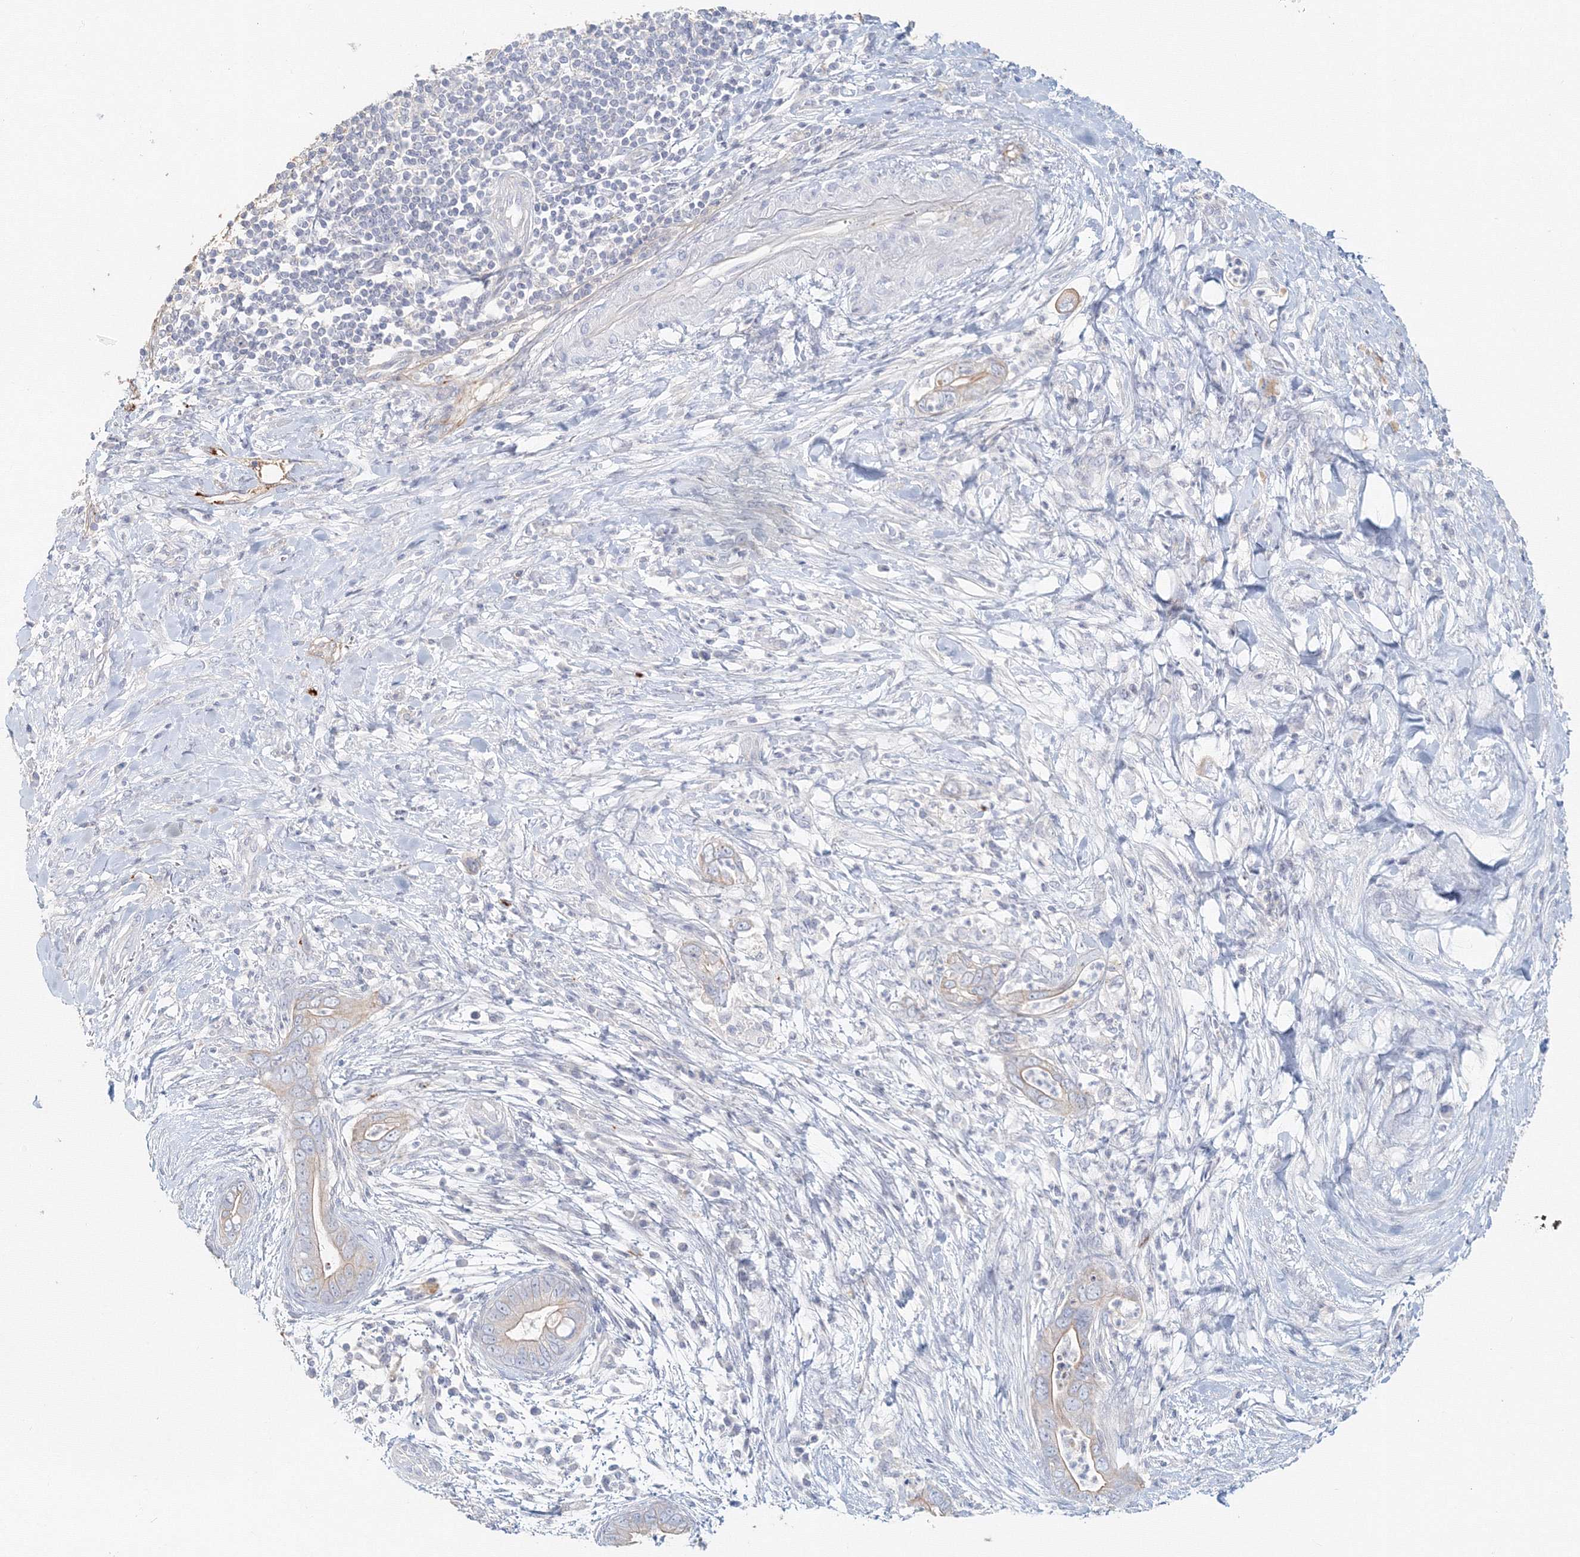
{"staining": {"intensity": "weak", "quantity": "25%-75%", "location": "cytoplasmic/membranous"}, "tissue": "pancreatic cancer", "cell_type": "Tumor cells", "image_type": "cancer", "snomed": [{"axis": "morphology", "description": "Adenocarcinoma, NOS"}, {"axis": "topography", "description": "Pancreas"}], "caption": "Pancreatic cancer (adenocarcinoma) stained with a brown dye shows weak cytoplasmic/membranous positive positivity in about 25%-75% of tumor cells.", "gene": "MMRN1", "patient": {"sex": "male", "age": 75}}